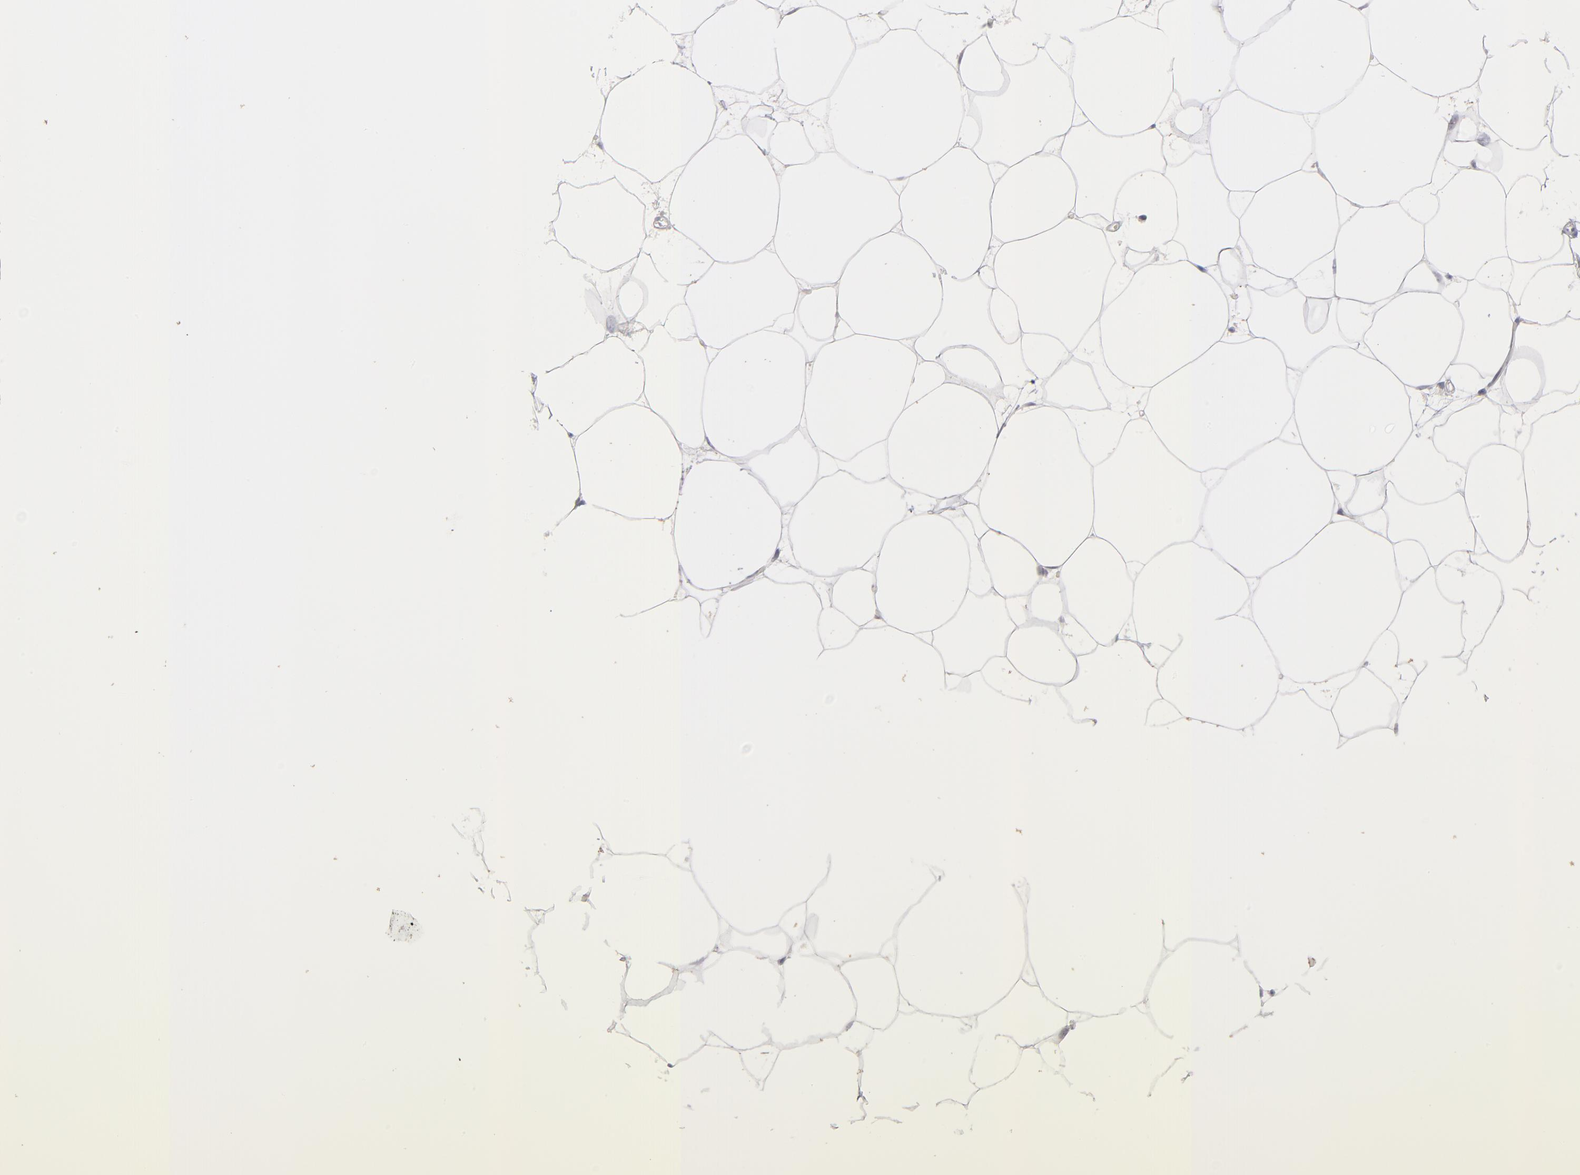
{"staining": {"intensity": "negative", "quantity": "none", "location": "none"}, "tissue": "adipose tissue", "cell_type": "Adipocytes", "image_type": "normal", "snomed": [{"axis": "morphology", "description": "Normal tissue, NOS"}, {"axis": "morphology", "description": "Duct carcinoma"}, {"axis": "topography", "description": "Breast"}, {"axis": "topography", "description": "Adipose tissue"}], "caption": "Adipocytes show no significant protein positivity in benign adipose tissue. The staining is performed using DAB brown chromogen with nuclei counter-stained in using hematoxylin.", "gene": "PARP1", "patient": {"sex": "female", "age": 37}}